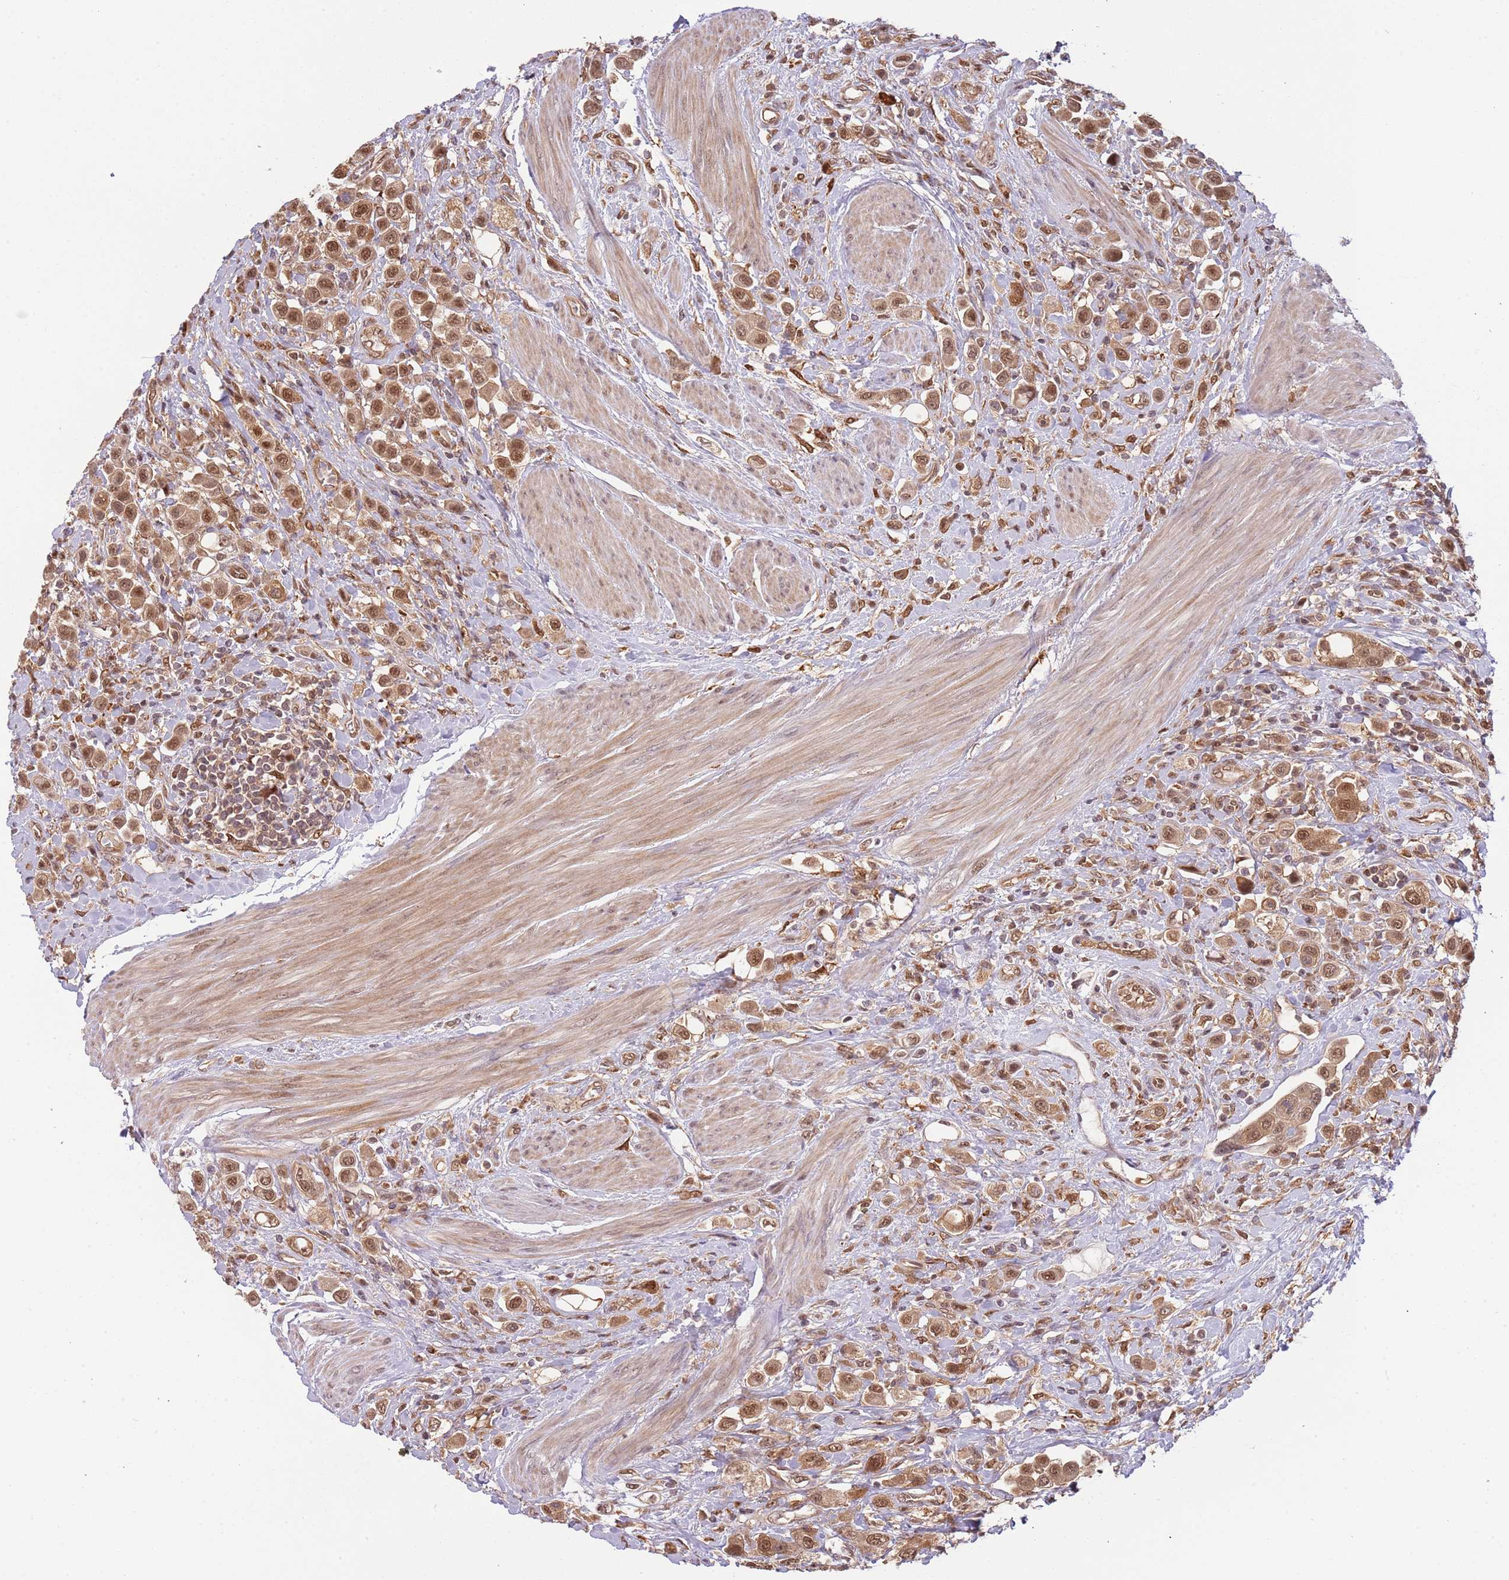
{"staining": {"intensity": "moderate", "quantity": ">75%", "location": "cytoplasmic/membranous,nuclear"}, "tissue": "urothelial cancer", "cell_type": "Tumor cells", "image_type": "cancer", "snomed": [{"axis": "morphology", "description": "Urothelial carcinoma, High grade"}, {"axis": "topography", "description": "Urinary bladder"}], "caption": "Urothelial cancer stained with a protein marker displays moderate staining in tumor cells.", "gene": "PLSCR5", "patient": {"sex": "male", "age": 50}}